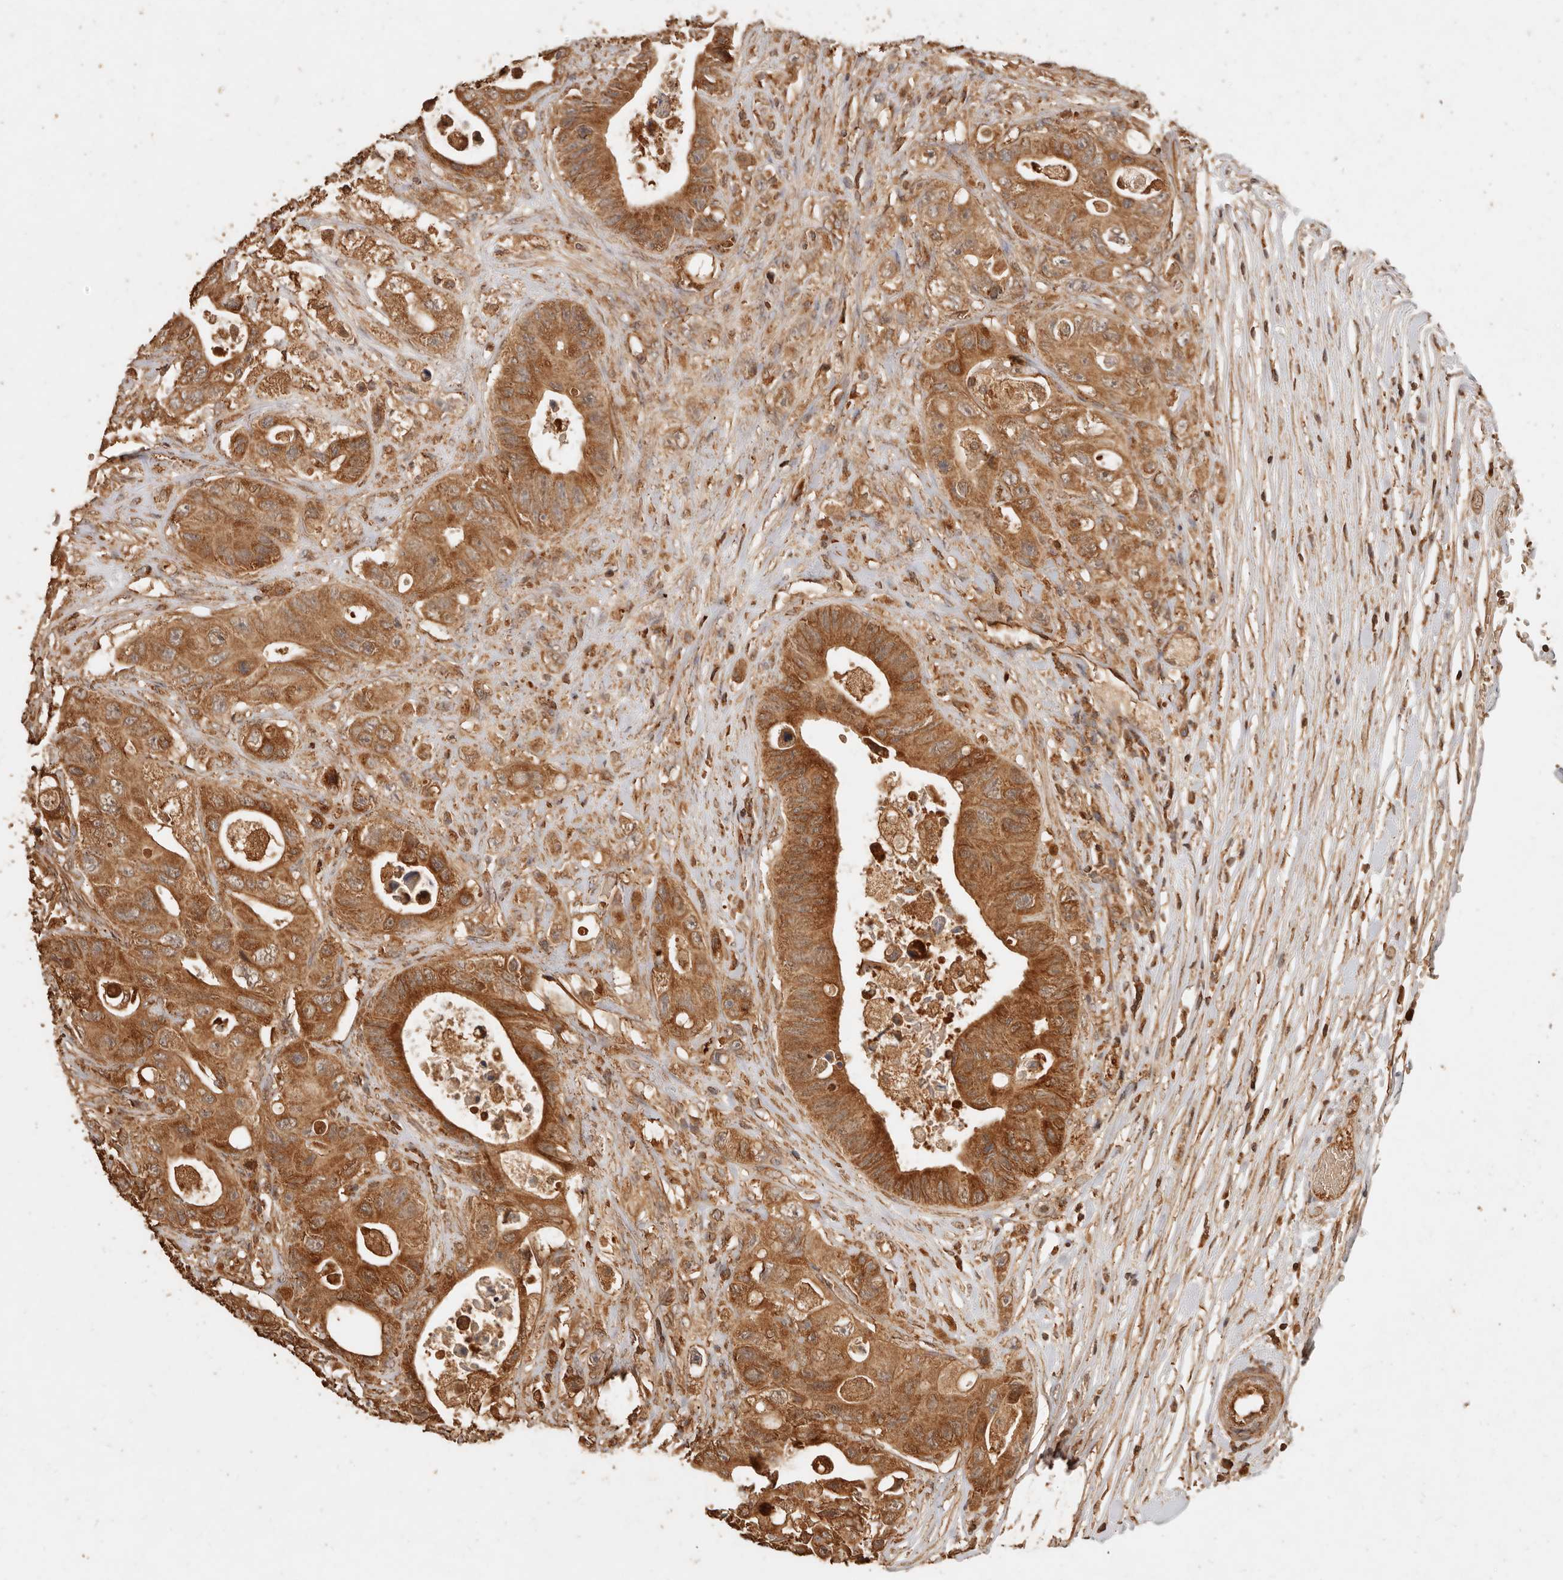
{"staining": {"intensity": "strong", "quantity": ">75%", "location": "cytoplasmic/membranous"}, "tissue": "colorectal cancer", "cell_type": "Tumor cells", "image_type": "cancer", "snomed": [{"axis": "morphology", "description": "Adenocarcinoma, NOS"}, {"axis": "topography", "description": "Colon"}], "caption": "Brown immunohistochemical staining in human colorectal adenocarcinoma shows strong cytoplasmic/membranous expression in approximately >75% of tumor cells.", "gene": "FAM180B", "patient": {"sex": "female", "age": 46}}